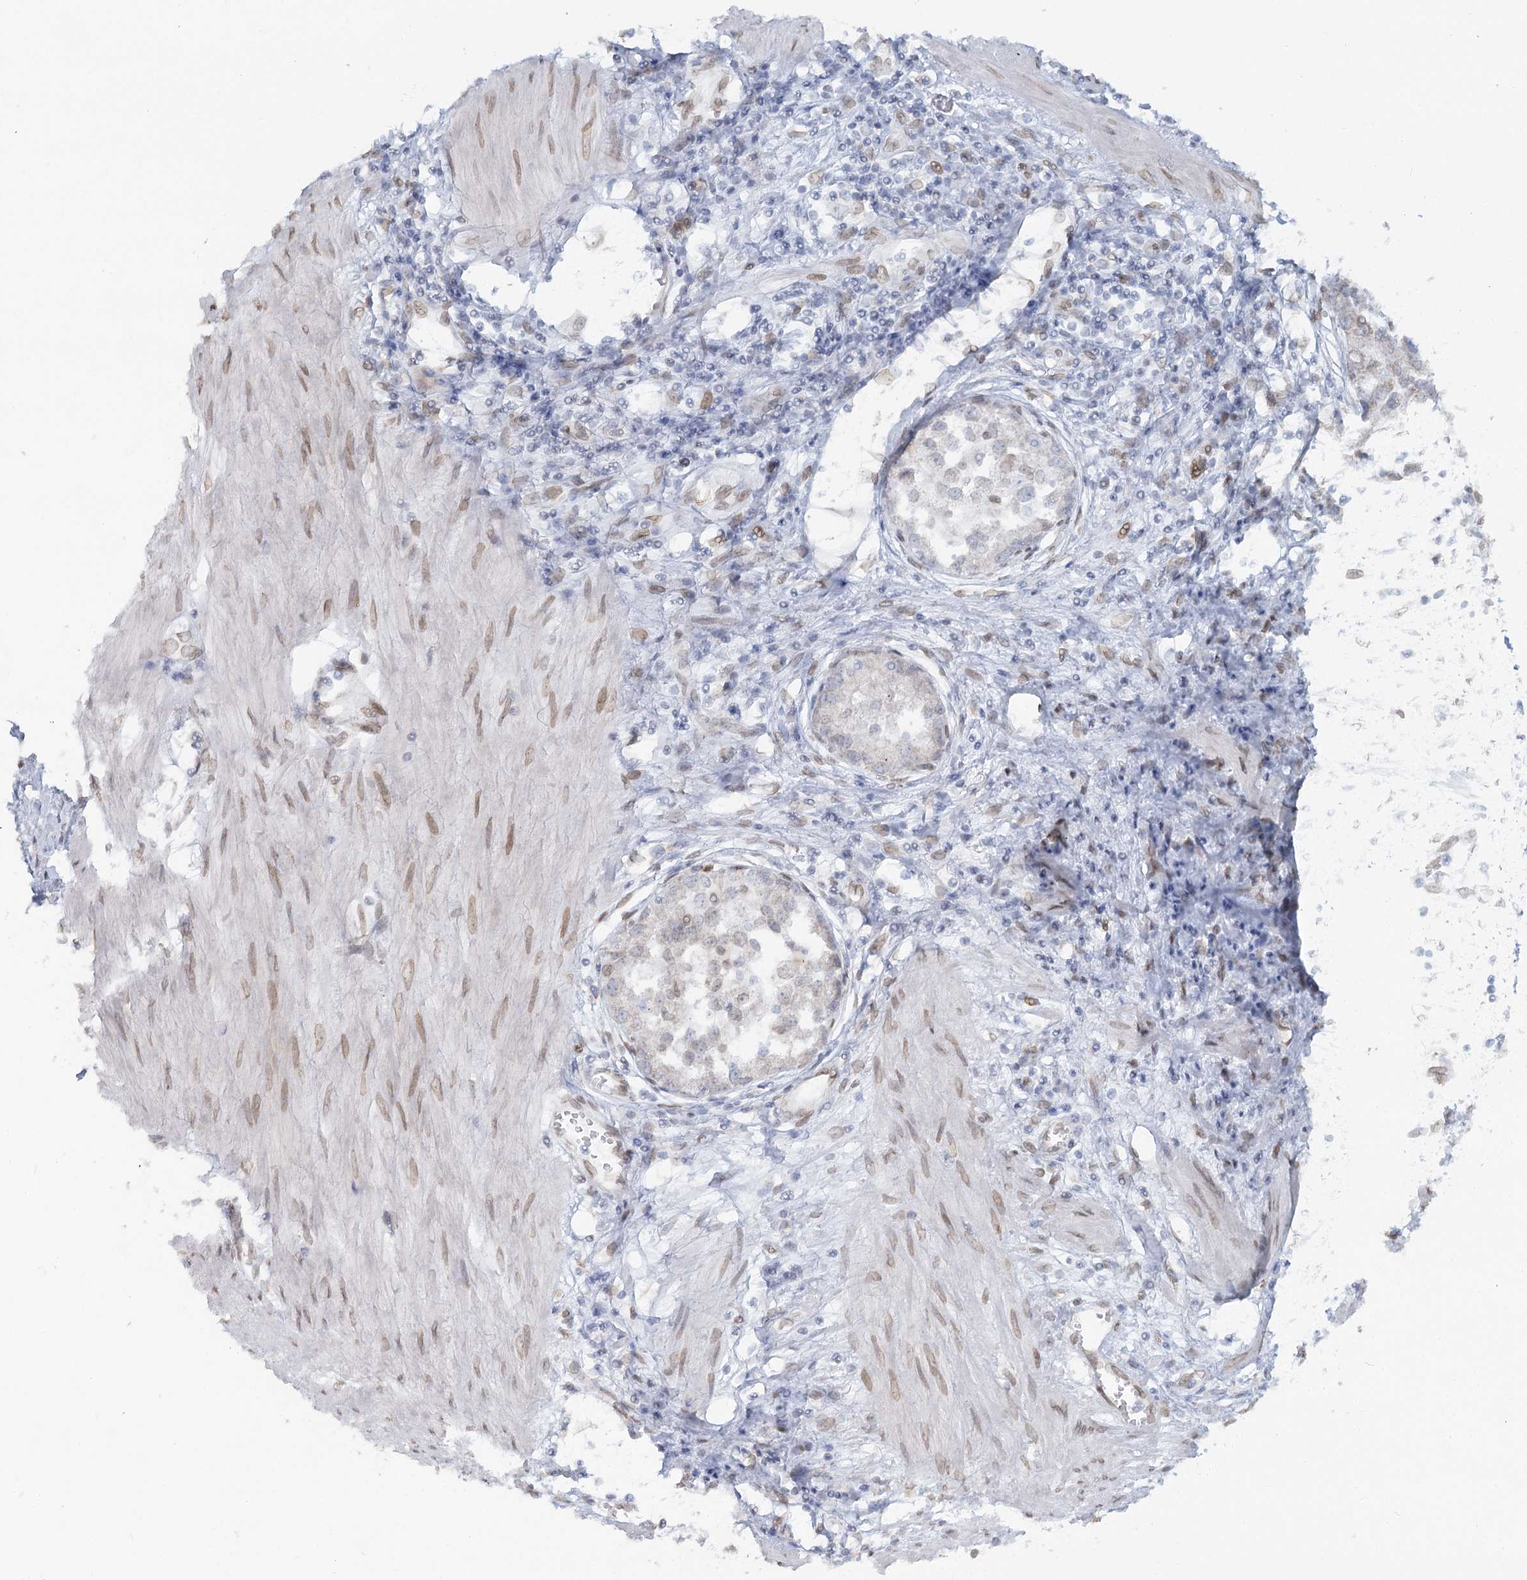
{"staining": {"intensity": "negative", "quantity": "none", "location": "none"}, "tissue": "stomach cancer", "cell_type": "Tumor cells", "image_type": "cancer", "snomed": [{"axis": "morphology", "description": "Adenocarcinoma, NOS"}, {"axis": "topography", "description": "Stomach"}], "caption": "Tumor cells show no significant protein staining in adenocarcinoma (stomach). The staining was performed using DAB (3,3'-diaminobenzidine) to visualize the protein expression in brown, while the nuclei were stained in blue with hematoxylin (Magnification: 20x).", "gene": "VWA5A", "patient": {"sex": "female", "age": 76}}